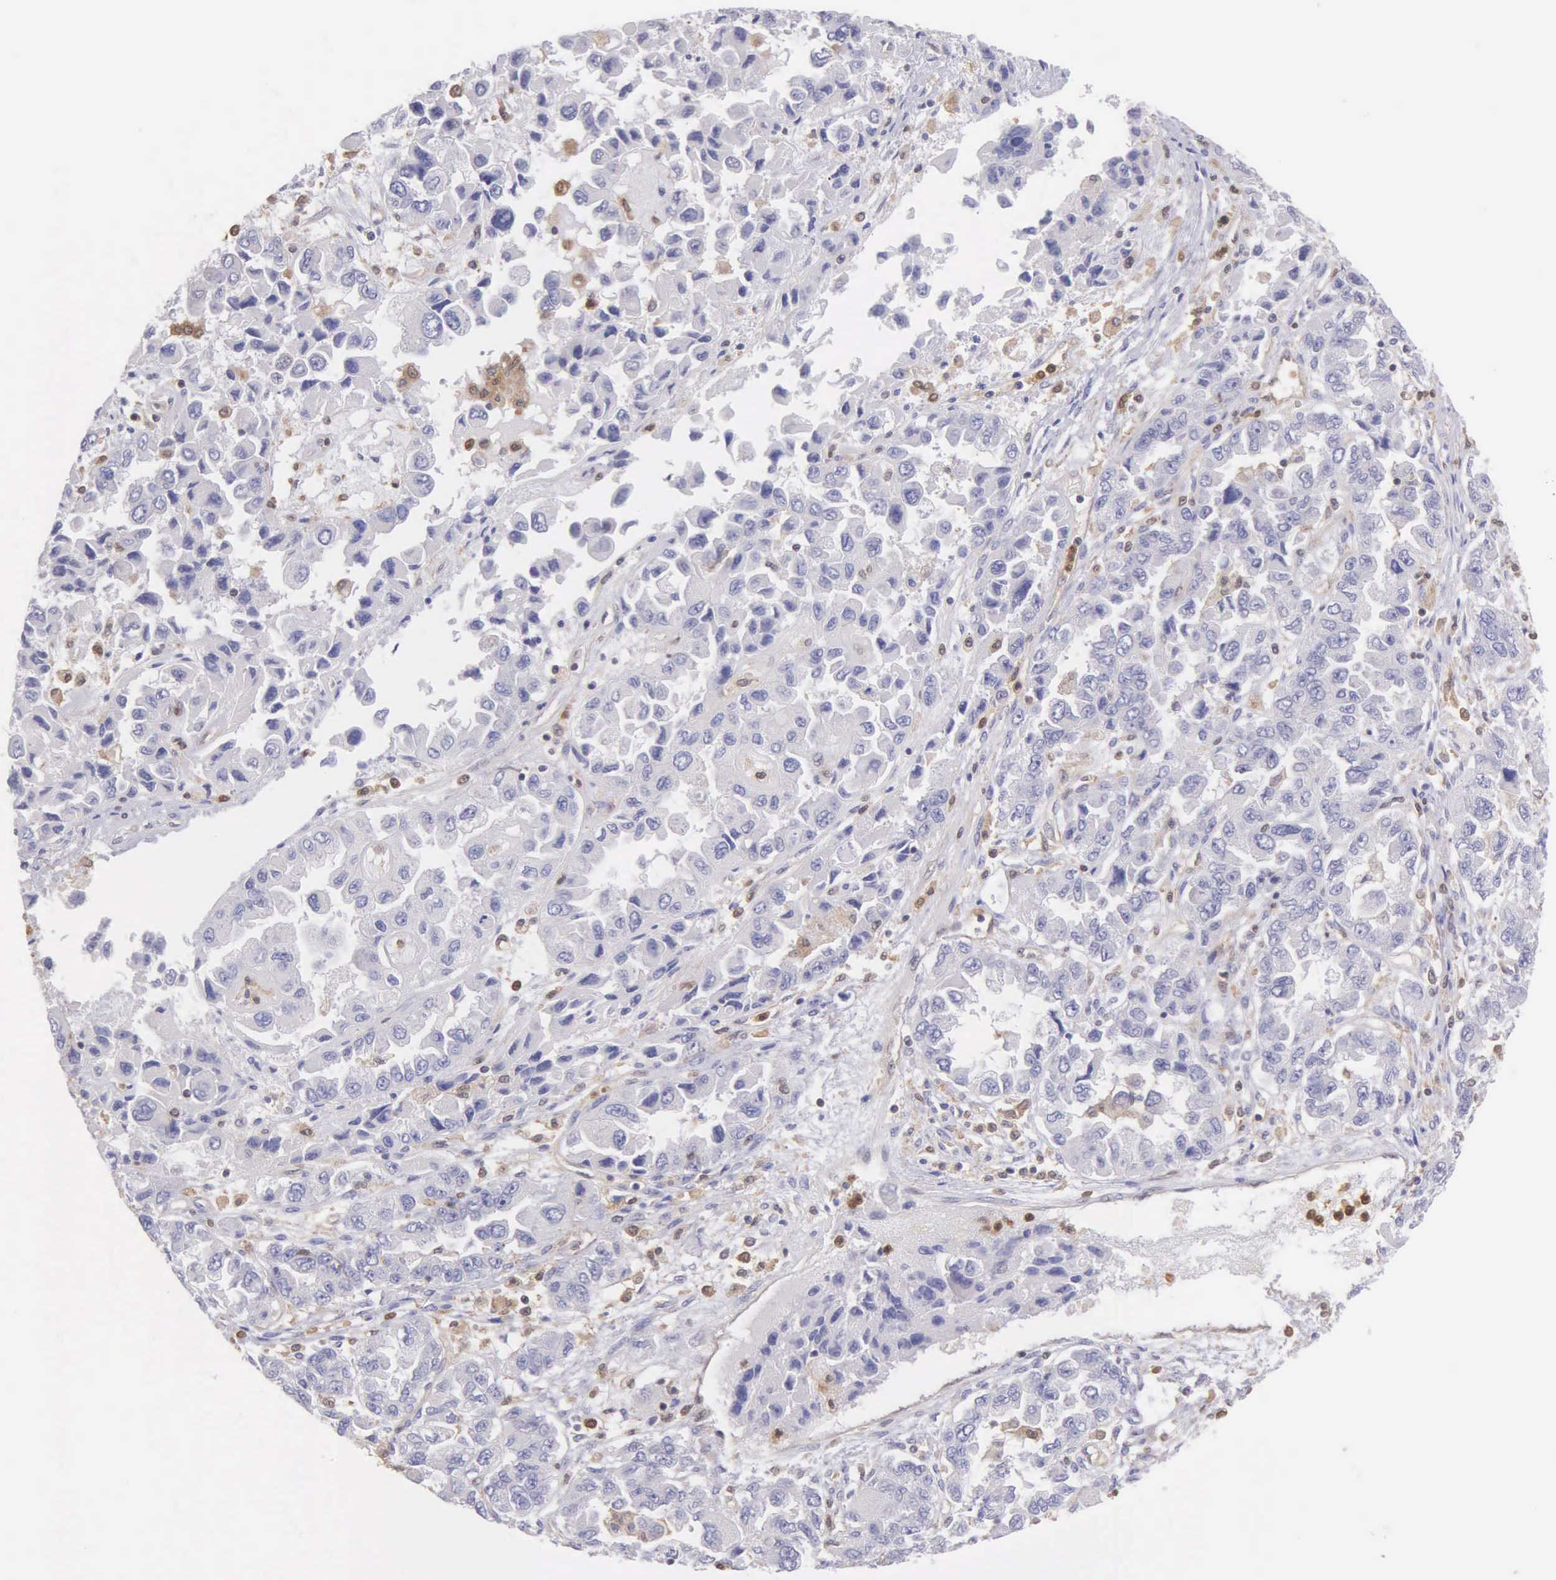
{"staining": {"intensity": "negative", "quantity": "none", "location": "none"}, "tissue": "ovarian cancer", "cell_type": "Tumor cells", "image_type": "cancer", "snomed": [{"axis": "morphology", "description": "Cystadenocarcinoma, serous, NOS"}, {"axis": "topography", "description": "Ovary"}], "caption": "Tumor cells are negative for brown protein staining in serous cystadenocarcinoma (ovarian).", "gene": "BID", "patient": {"sex": "female", "age": 84}}